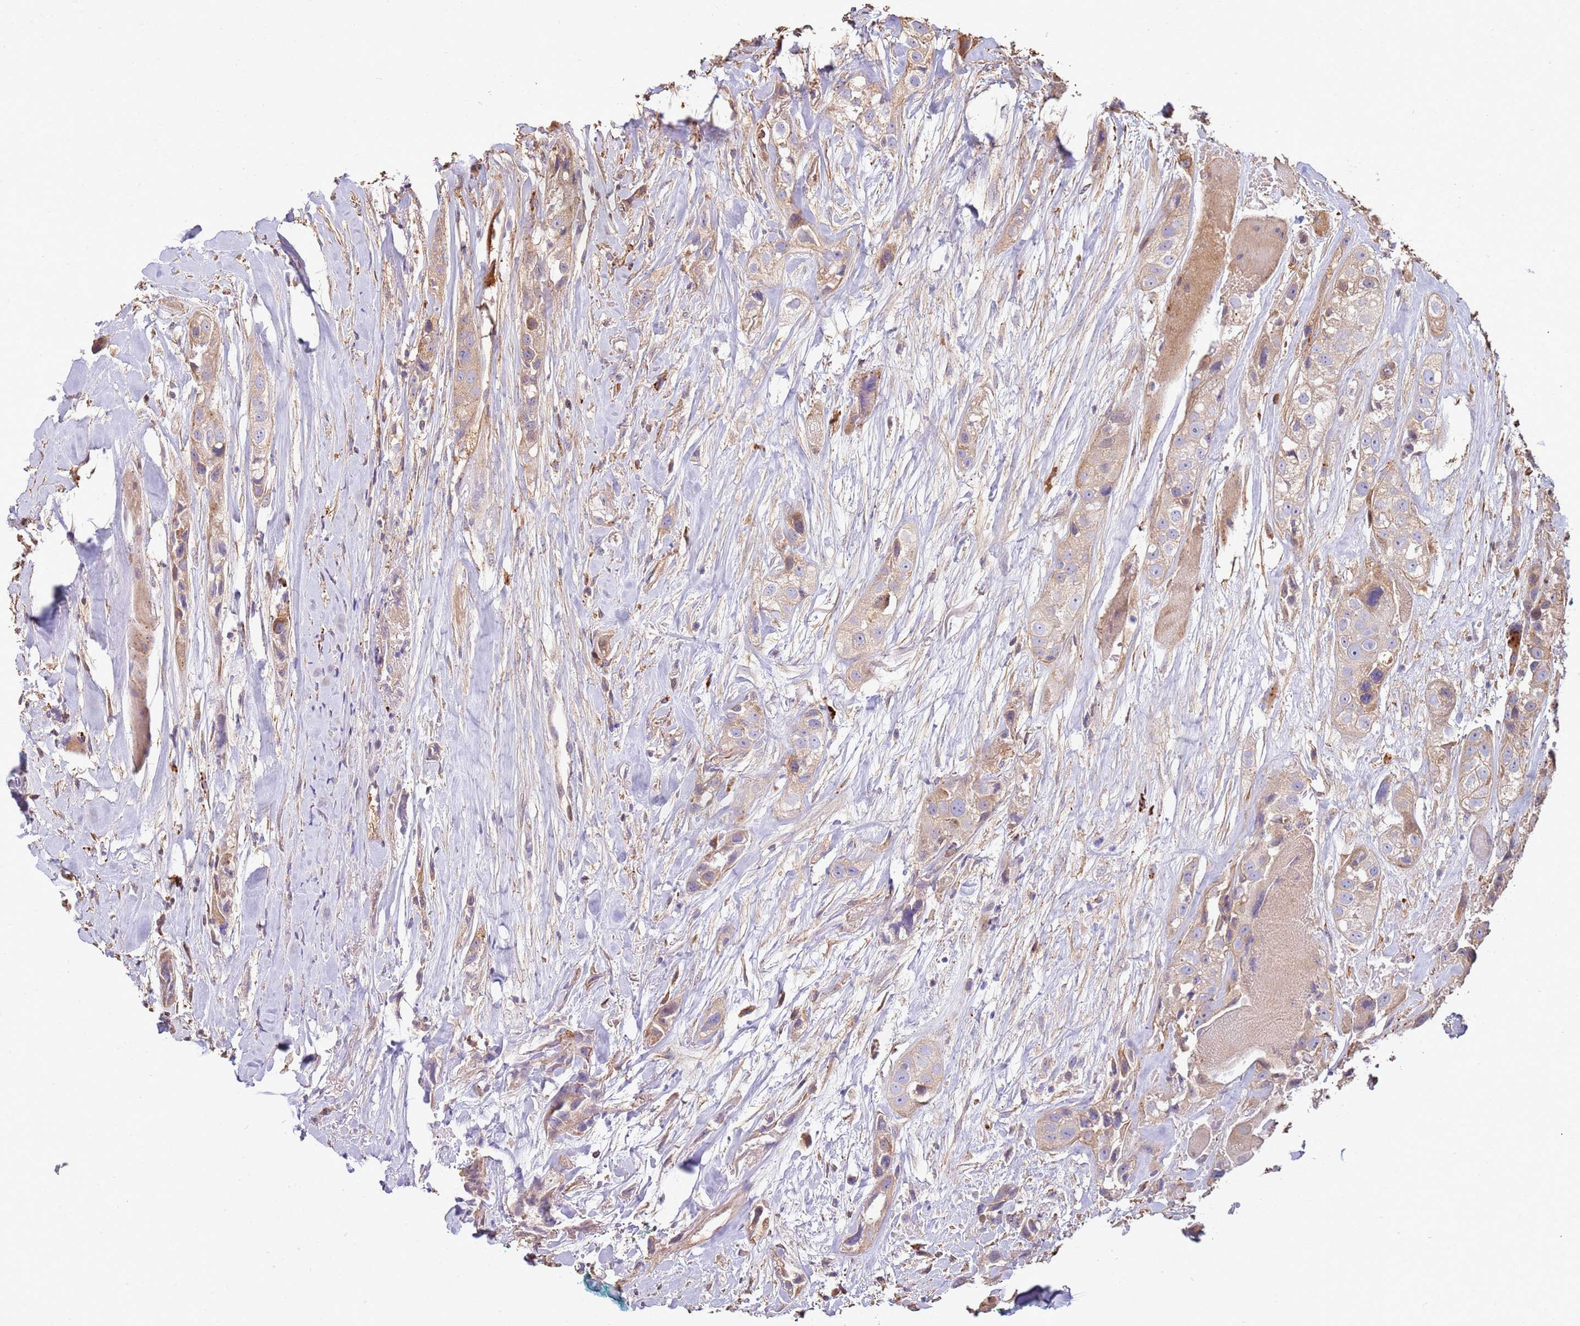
{"staining": {"intensity": "moderate", "quantity": "25%-75%", "location": "cytoplasmic/membranous"}, "tissue": "head and neck cancer", "cell_type": "Tumor cells", "image_type": "cancer", "snomed": [{"axis": "morphology", "description": "Normal tissue, NOS"}, {"axis": "morphology", "description": "Squamous cell carcinoma, NOS"}, {"axis": "topography", "description": "Skeletal muscle"}, {"axis": "topography", "description": "Head-Neck"}], "caption": "The micrograph exhibits staining of head and neck squamous cell carcinoma, revealing moderate cytoplasmic/membranous protein expression (brown color) within tumor cells.", "gene": "NDUFAF4", "patient": {"sex": "male", "age": 51}}